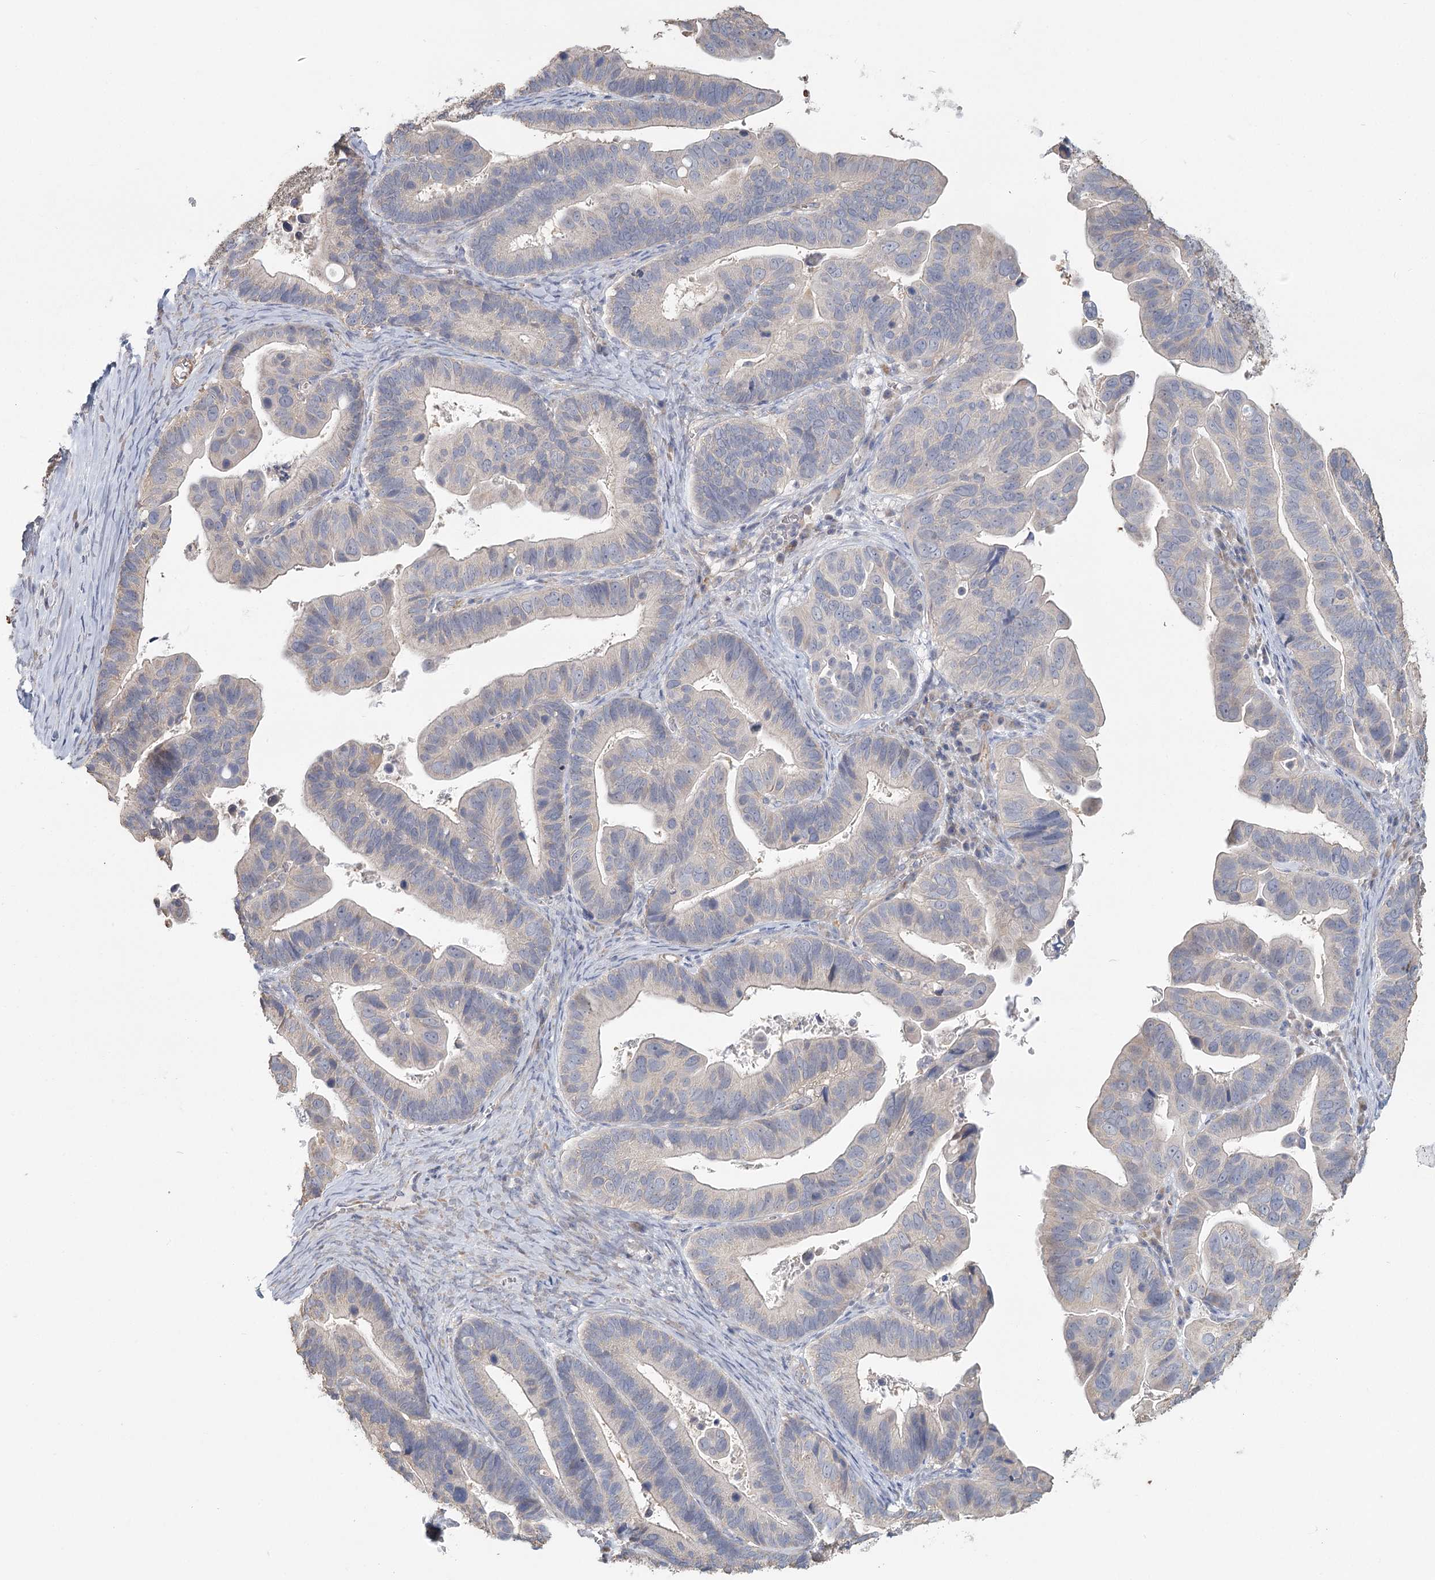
{"staining": {"intensity": "negative", "quantity": "none", "location": "none"}, "tissue": "ovarian cancer", "cell_type": "Tumor cells", "image_type": "cancer", "snomed": [{"axis": "morphology", "description": "Cystadenocarcinoma, serous, NOS"}, {"axis": "topography", "description": "Ovary"}], "caption": "Ovarian cancer (serous cystadenocarcinoma) stained for a protein using immunohistochemistry demonstrates no expression tumor cells.", "gene": "CNTLN", "patient": {"sex": "female", "age": 56}}